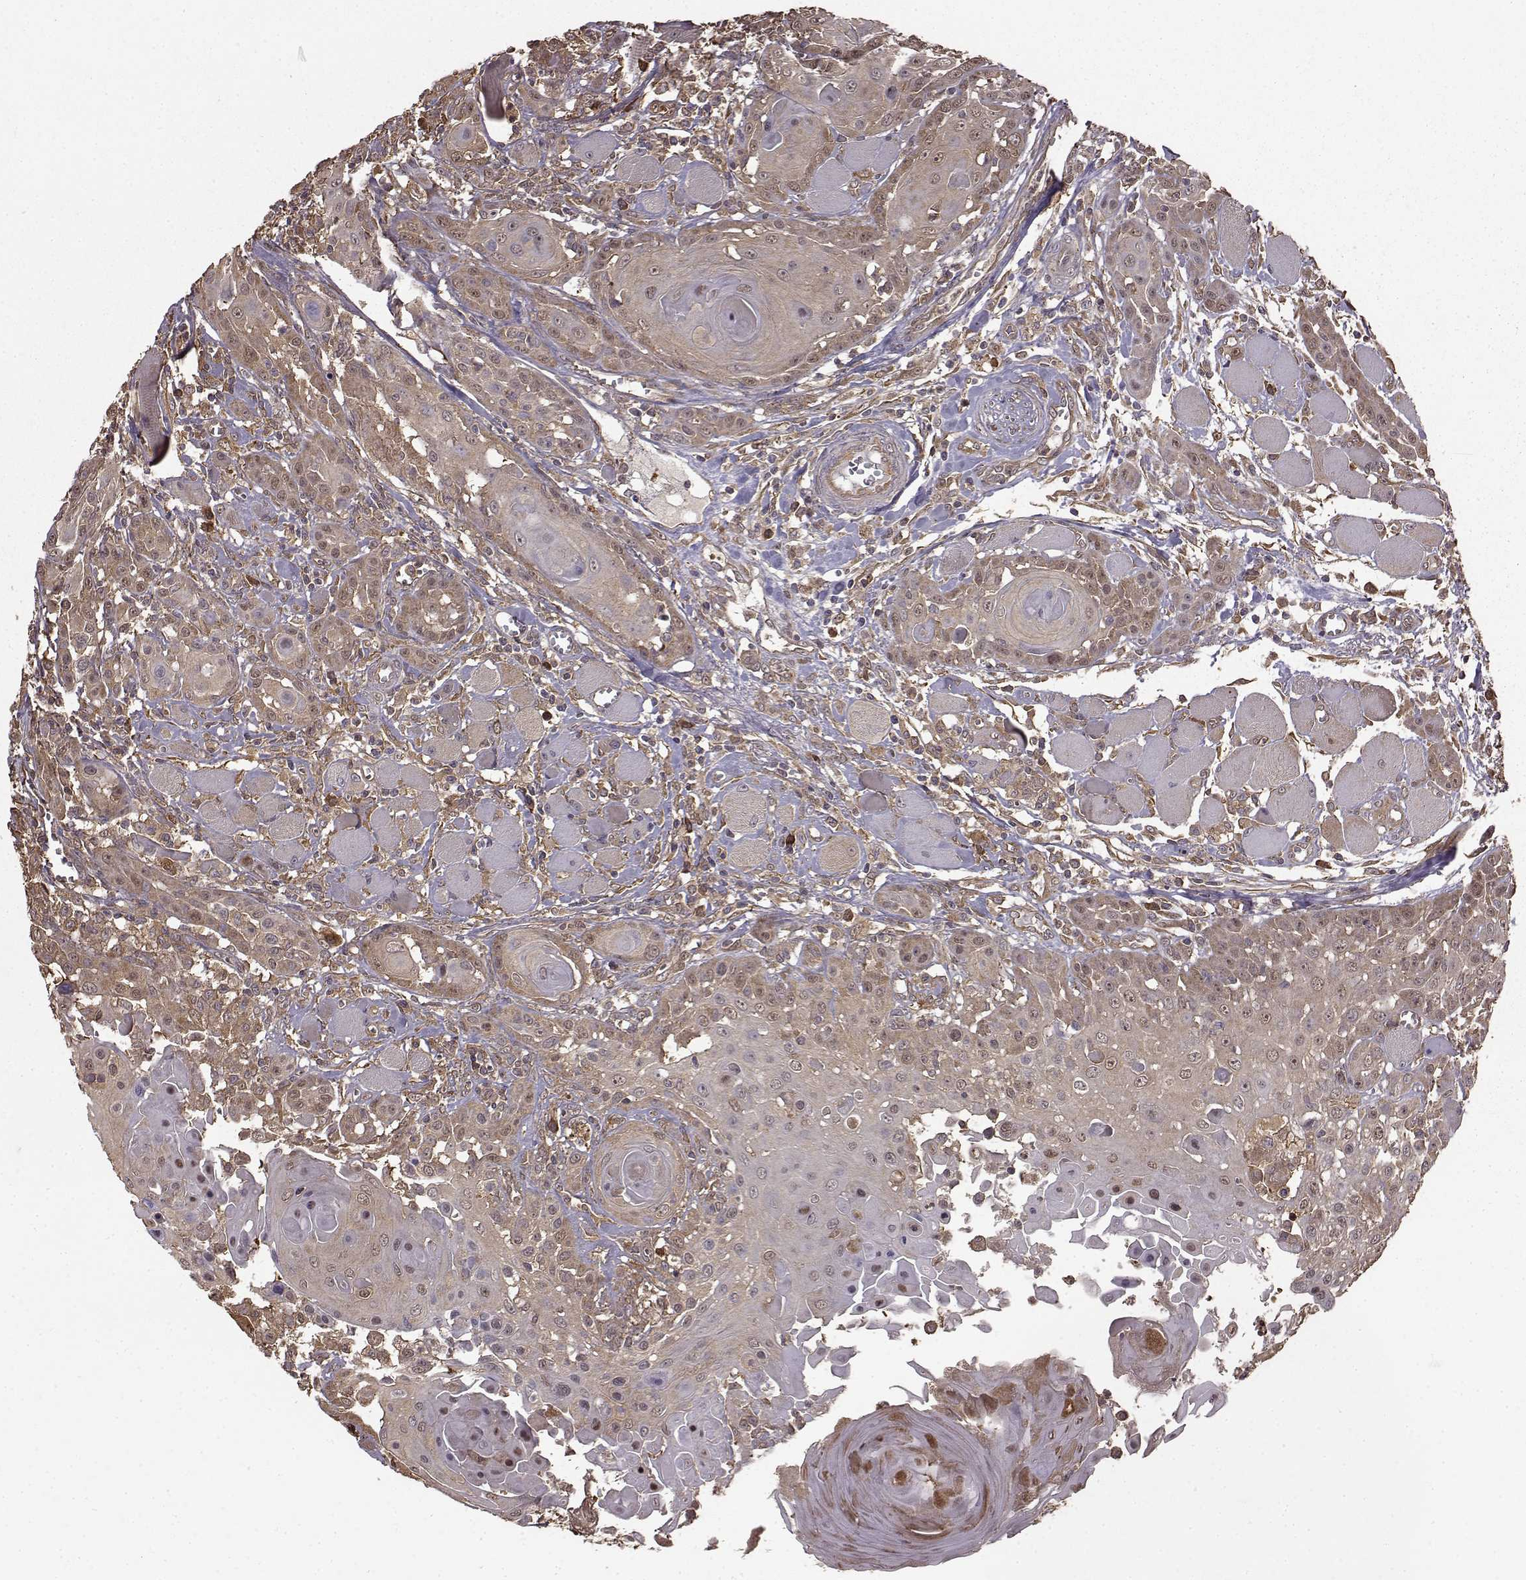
{"staining": {"intensity": "weak", "quantity": "25%-75%", "location": "cytoplasmic/membranous"}, "tissue": "head and neck cancer", "cell_type": "Tumor cells", "image_type": "cancer", "snomed": [{"axis": "morphology", "description": "Squamous cell carcinoma, NOS"}, {"axis": "topography", "description": "Head-Neck"}], "caption": "Protein expression analysis of head and neck cancer shows weak cytoplasmic/membranous positivity in approximately 25%-75% of tumor cells.", "gene": "NME1-NME2", "patient": {"sex": "female", "age": 80}}